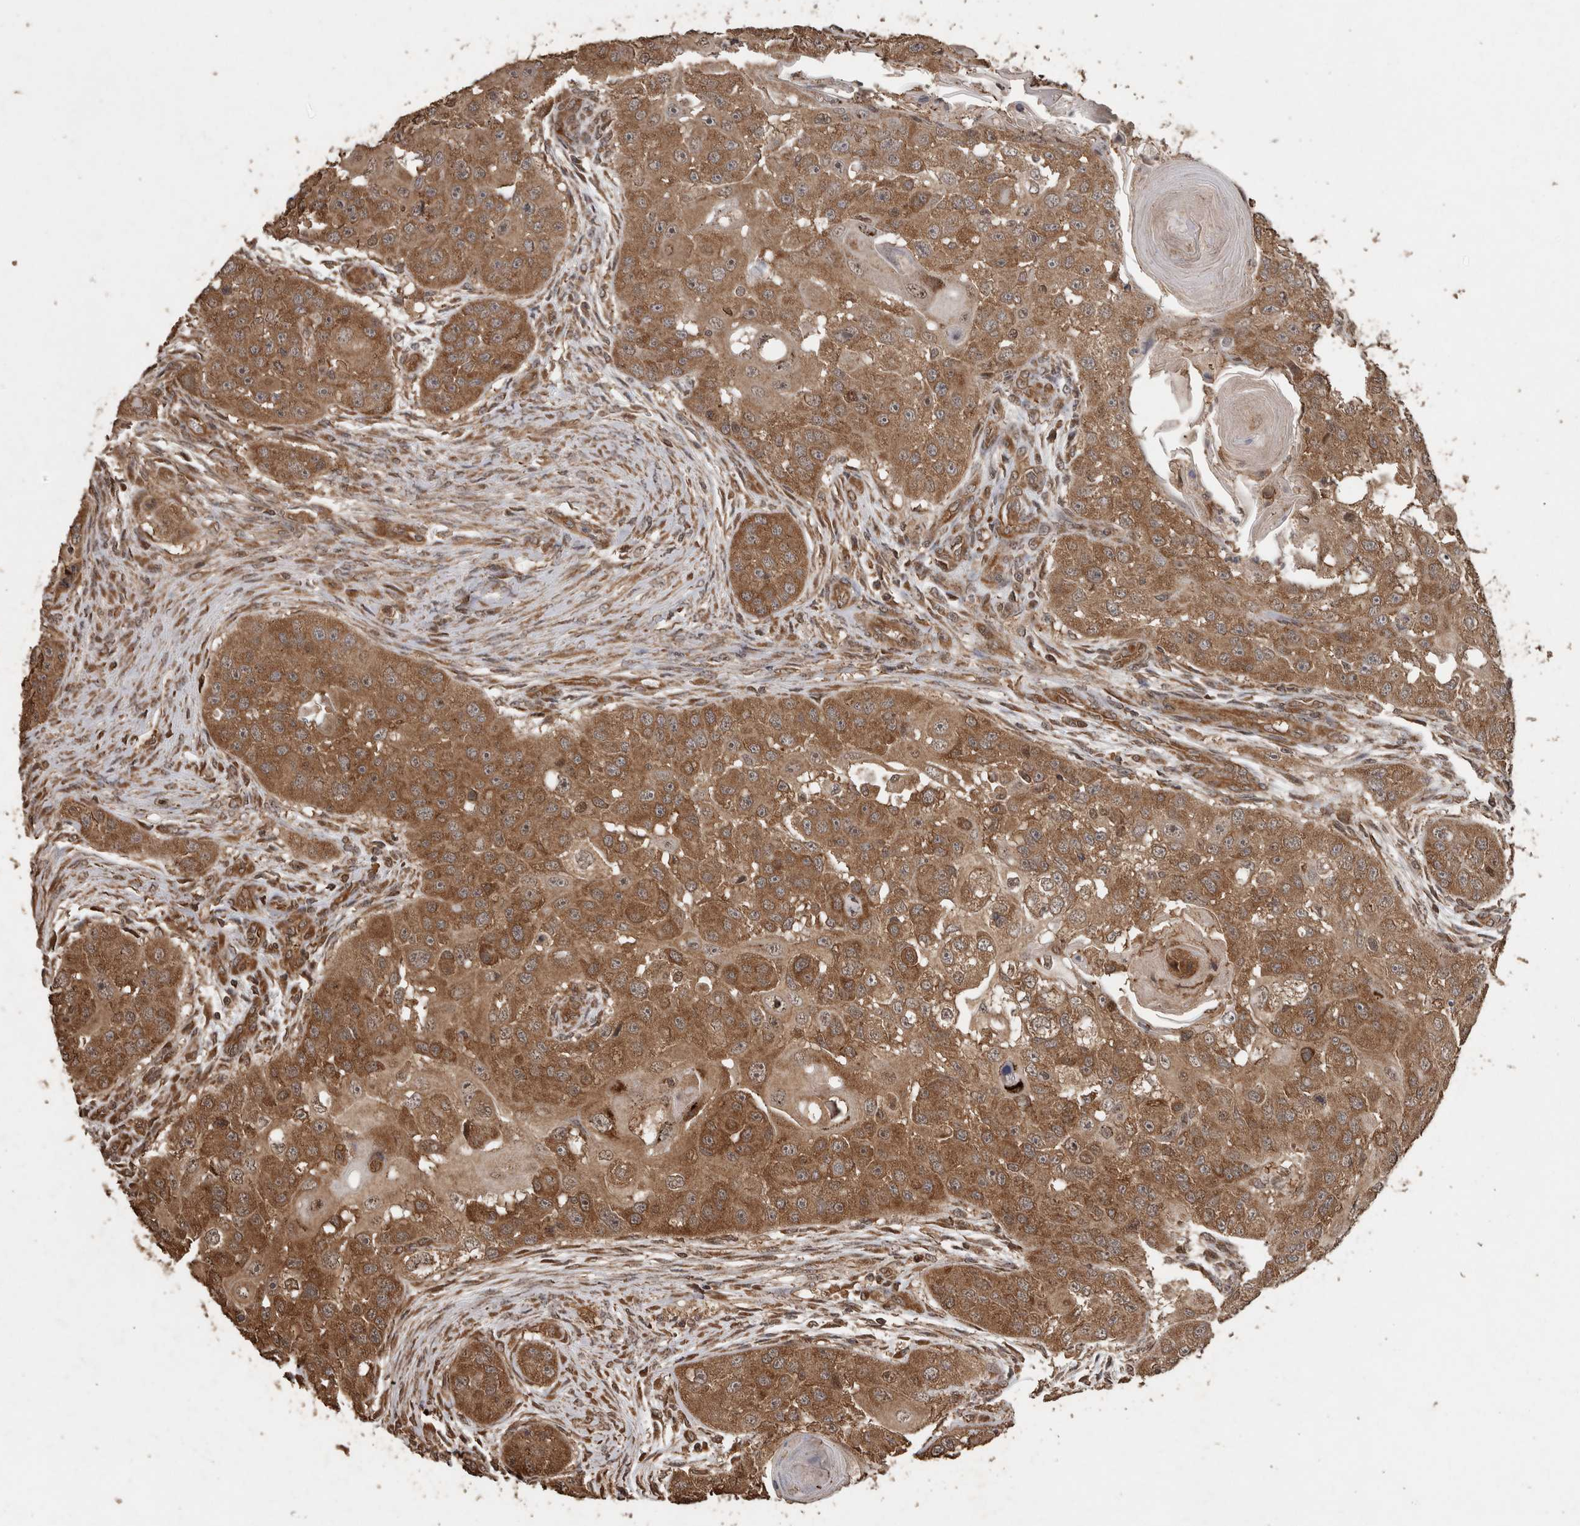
{"staining": {"intensity": "moderate", "quantity": ">75%", "location": "cytoplasmic/membranous"}, "tissue": "head and neck cancer", "cell_type": "Tumor cells", "image_type": "cancer", "snomed": [{"axis": "morphology", "description": "Normal tissue, NOS"}, {"axis": "morphology", "description": "Squamous cell carcinoma, NOS"}, {"axis": "topography", "description": "Skeletal muscle"}, {"axis": "topography", "description": "Head-Neck"}], "caption": "Head and neck squamous cell carcinoma stained with a brown dye shows moderate cytoplasmic/membranous positive expression in about >75% of tumor cells.", "gene": "PINK1", "patient": {"sex": "male", "age": 51}}